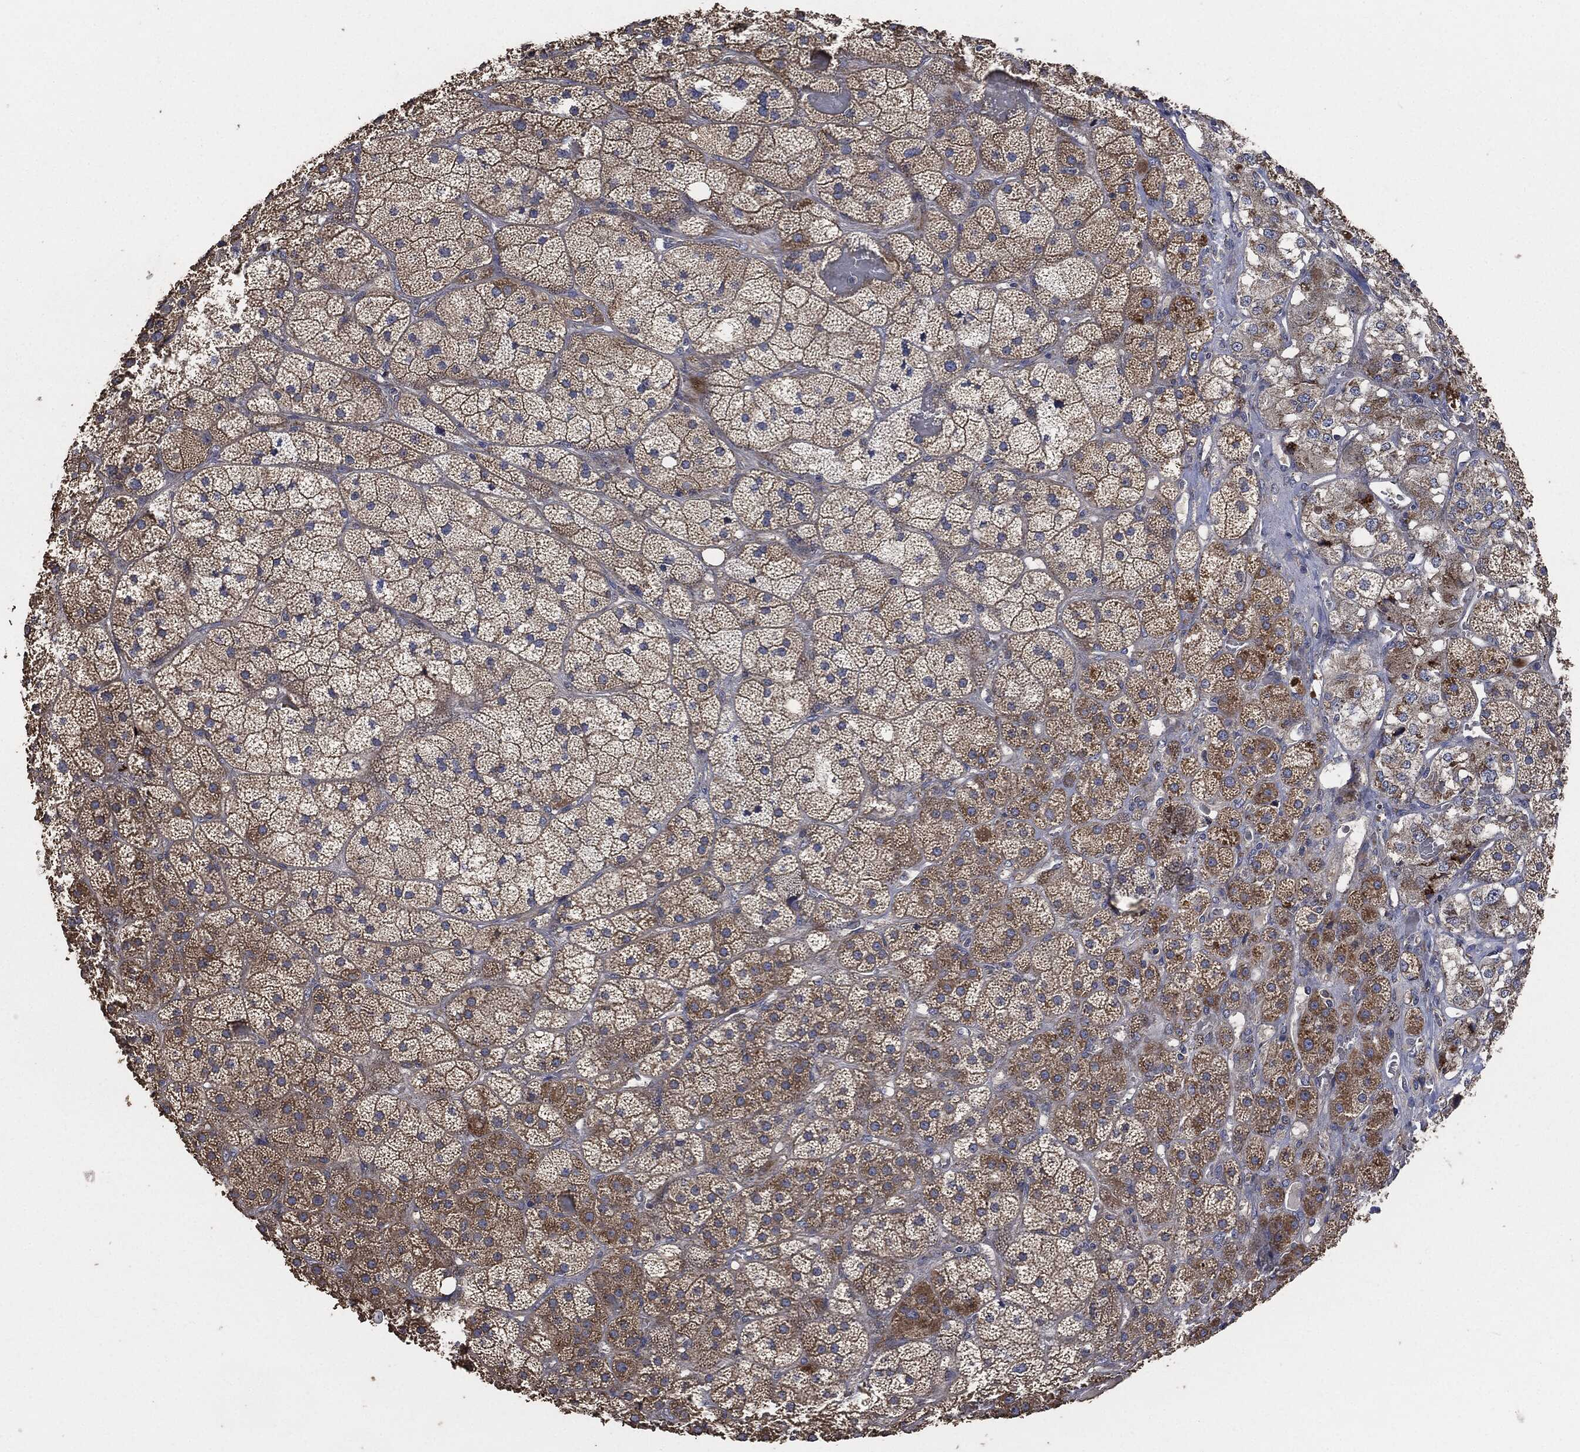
{"staining": {"intensity": "strong", "quantity": "<25%", "location": "cytoplasmic/membranous"}, "tissue": "adrenal gland", "cell_type": "Glandular cells", "image_type": "normal", "snomed": [{"axis": "morphology", "description": "Normal tissue, NOS"}, {"axis": "topography", "description": "Adrenal gland"}], "caption": "Glandular cells reveal strong cytoplasmic/membranous expression in about <25% of cells in benign adrenal gland. (Brightfield microscopy of DAB IHC at high magnification).", "gene": "STK3", "patient": {"sex": "male", "age": 57}}